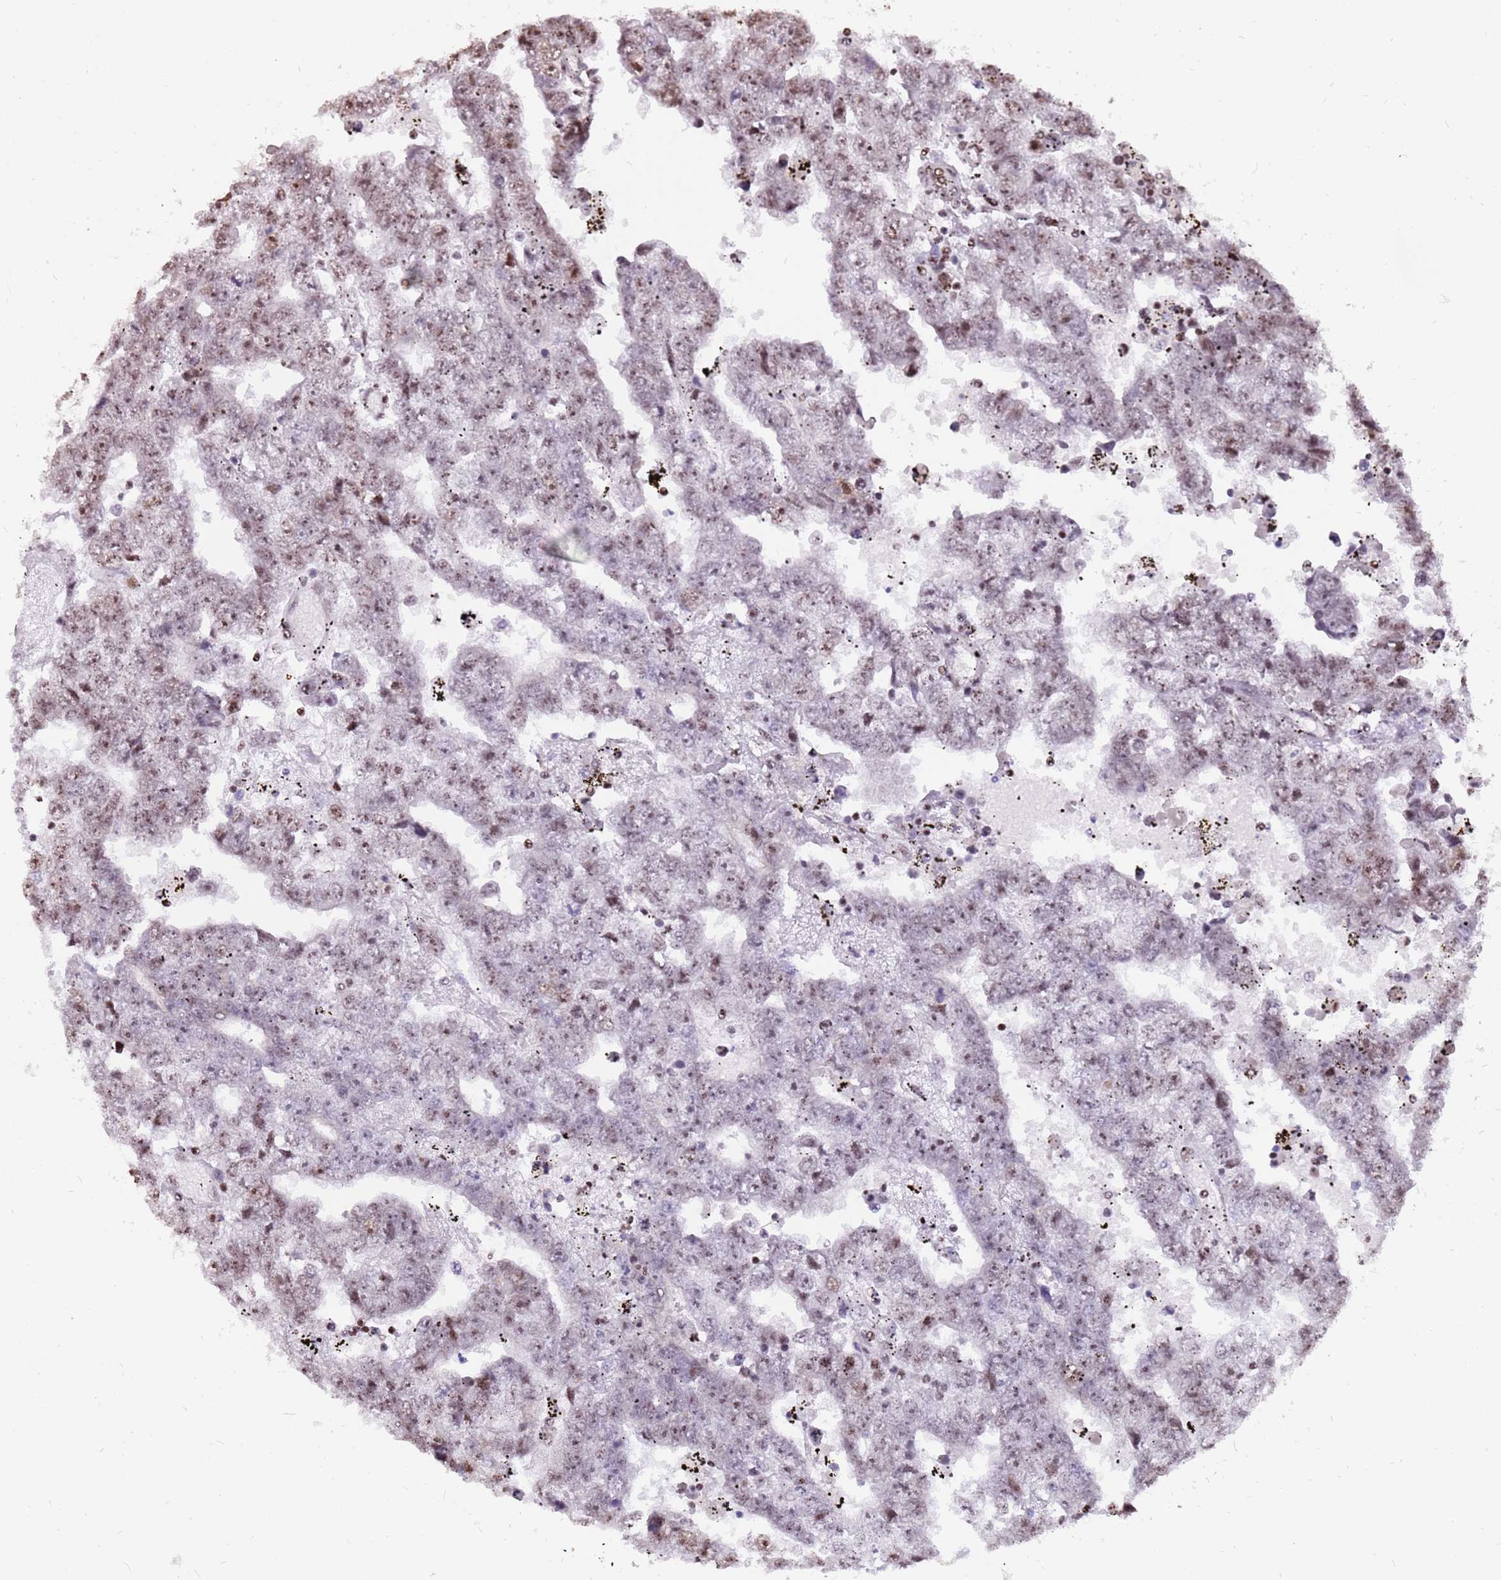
{"staining": {"intensity": "weak", "quantity": "<25%", "location": "nuclear"}, "tissue": "testis cancer", "cell_type": "Tumor cells", "image_type": "cancer", "snomed": [{"axis": "morphology", "description": "Carcinoma, Embryonal, NOS"}, {"axis": "topography", "description": "Testis"}], "caption": "Image shows no significant protein expression in tumor cells of embryonal carcinoma (testis).", "gene": "WASHC4", "patient": {"sex": "male", "age": 25}}